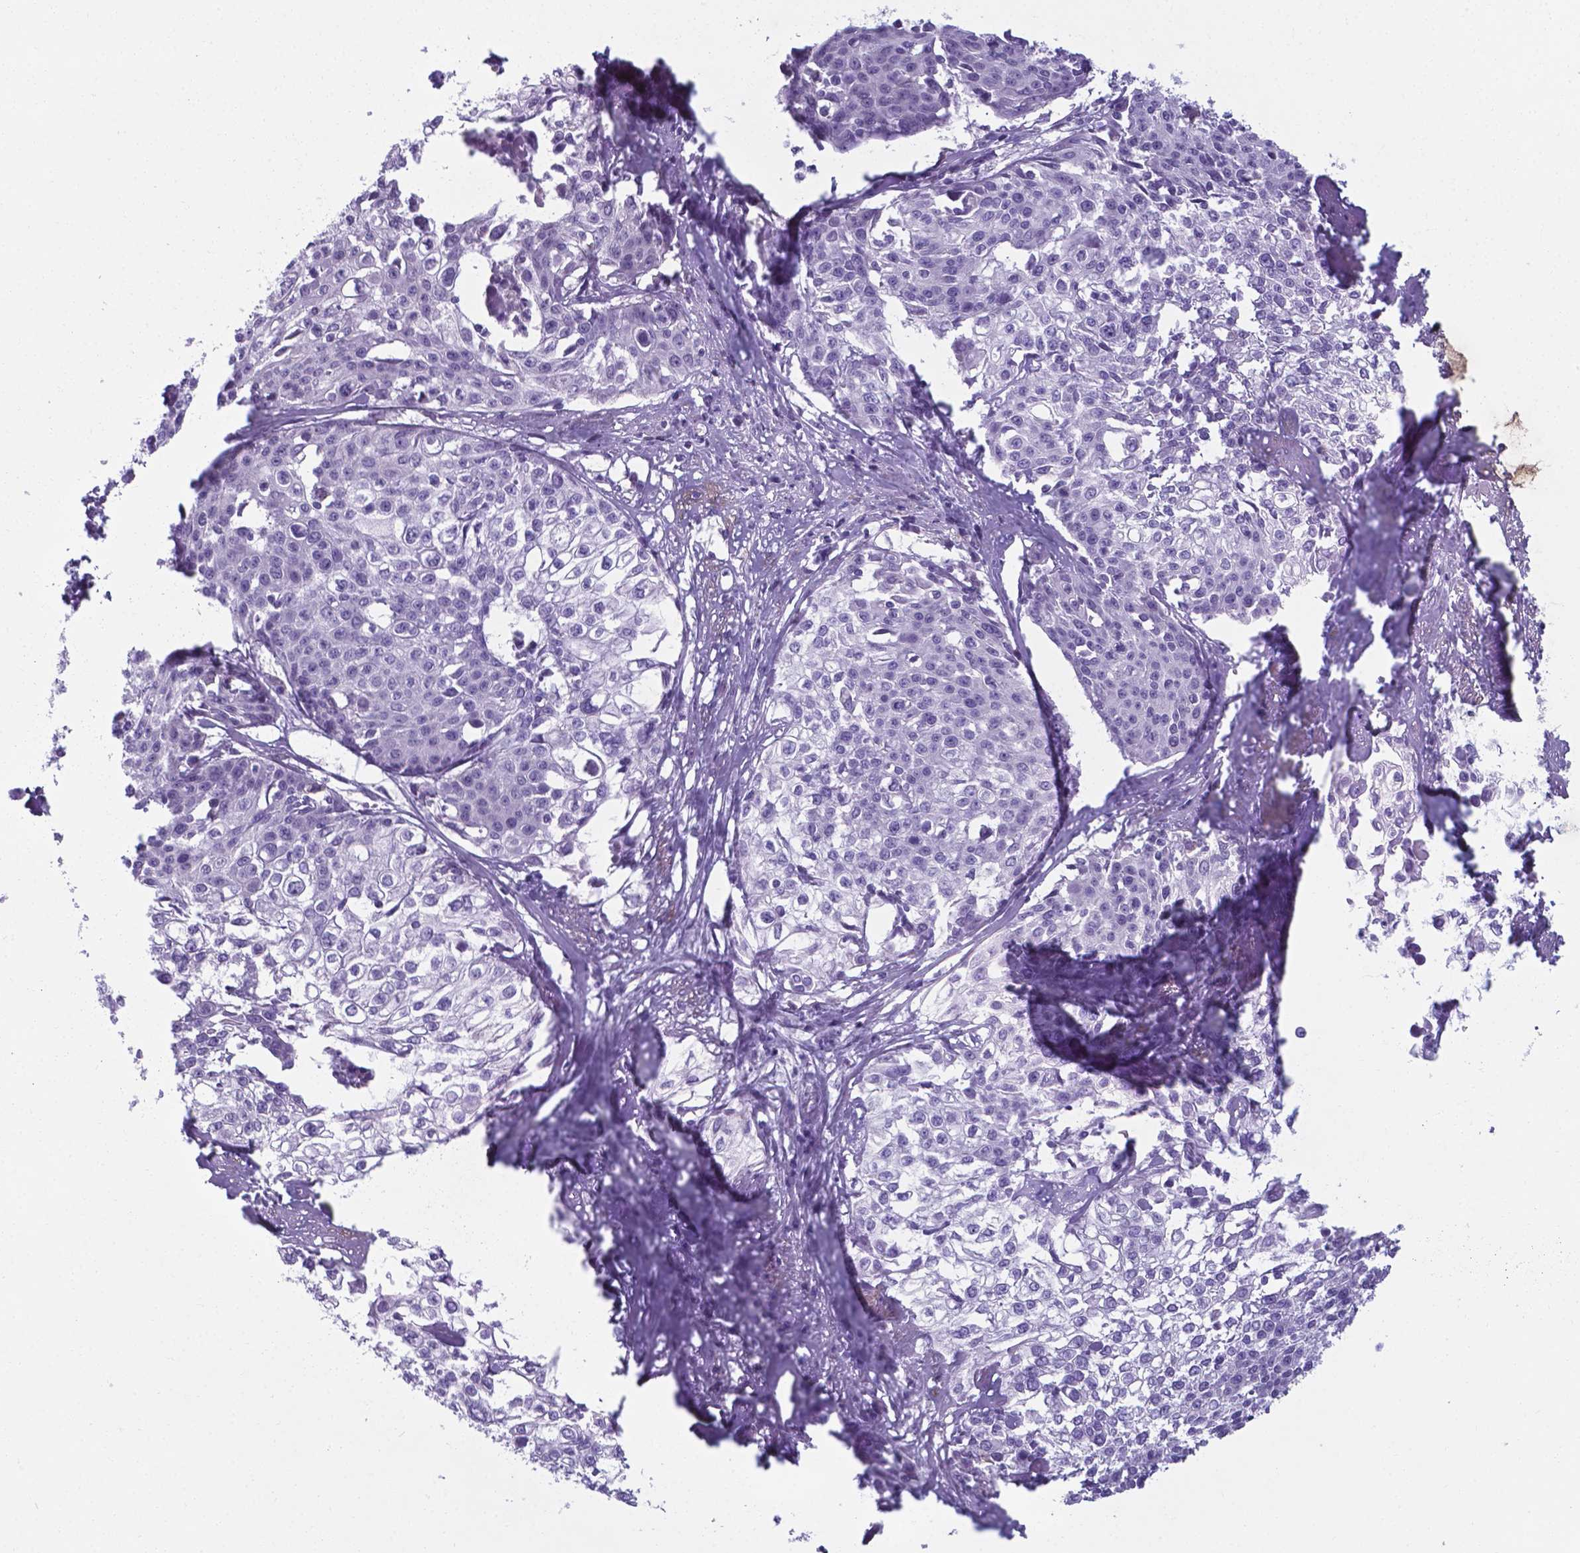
{"staining": {"intensity": "negative", "quantity": "none", "location": "none"}, "tissue": "cervical cancer", "cell_type": "Tumor cells", "image_type": "cancer", "snomed": [{"axis": "morphology", "description": "Squamous cell carcinoma, NOS"}, {"axis": "topography", "description": "Cervix"}], "caption": "Photomicrograph shows no significant protein positivity in tumor cells of cervical cancer (squamous cell carcinoma). The staining is performed using DAB (3,3'-diaminobenzidine) brown chromogen with nuclei counter-stained in using hematoxylin.", "gene": "AP5B1", "patient": {"sex": "female", "age": 39}}